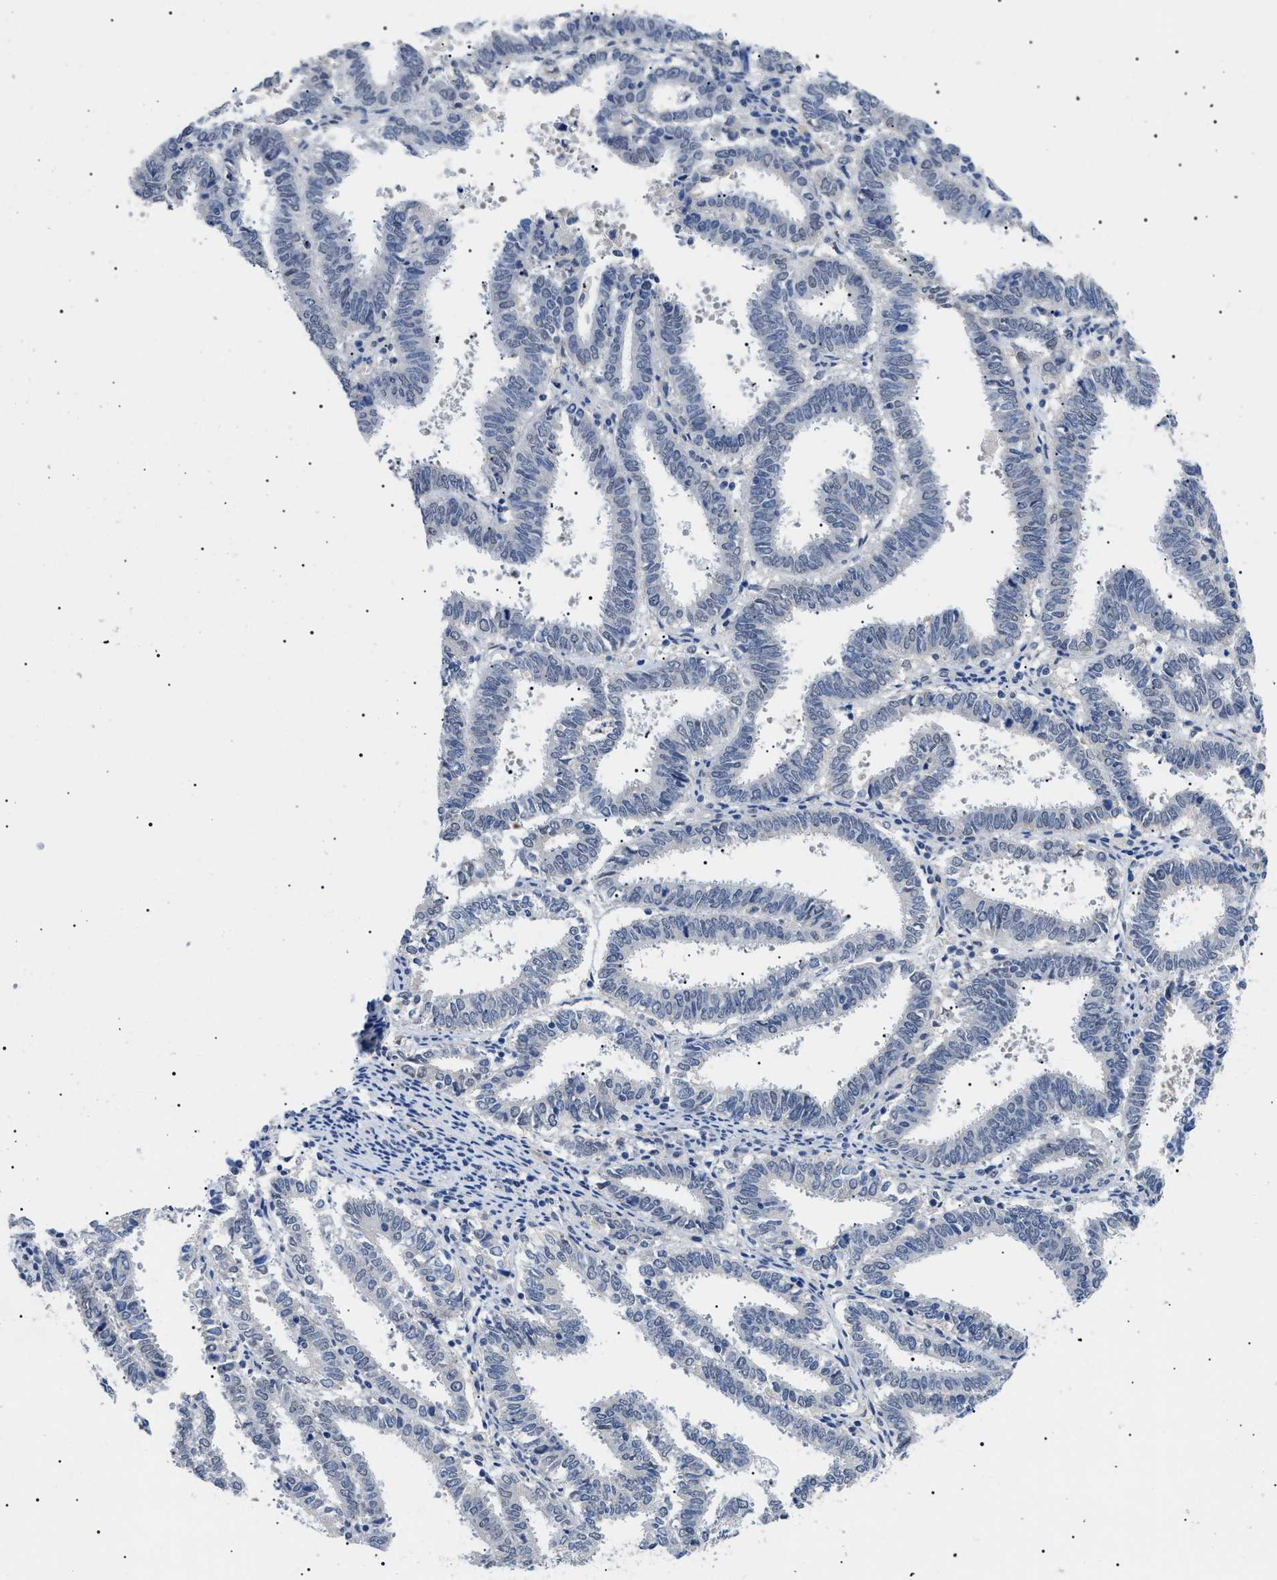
{"staining": {"intensity": "negative", "quantity": "none", "location": "none"}, "tissue": "endometrial cancer", "cell_type": "Tumor cells", "image_type": "cancer", "snomed": [{"axis": "morphology", "description": "Adenocarcinoma, NOS"}, {"axis": "topography", "description": "Uterus"}], "caption": "DAB immunohistochemical staining of human endometrial adenocarcinoma shows no significant expression in tumor cells.", "gene": "PRRT2", "patient": {"sex": "female", "age": 83}}